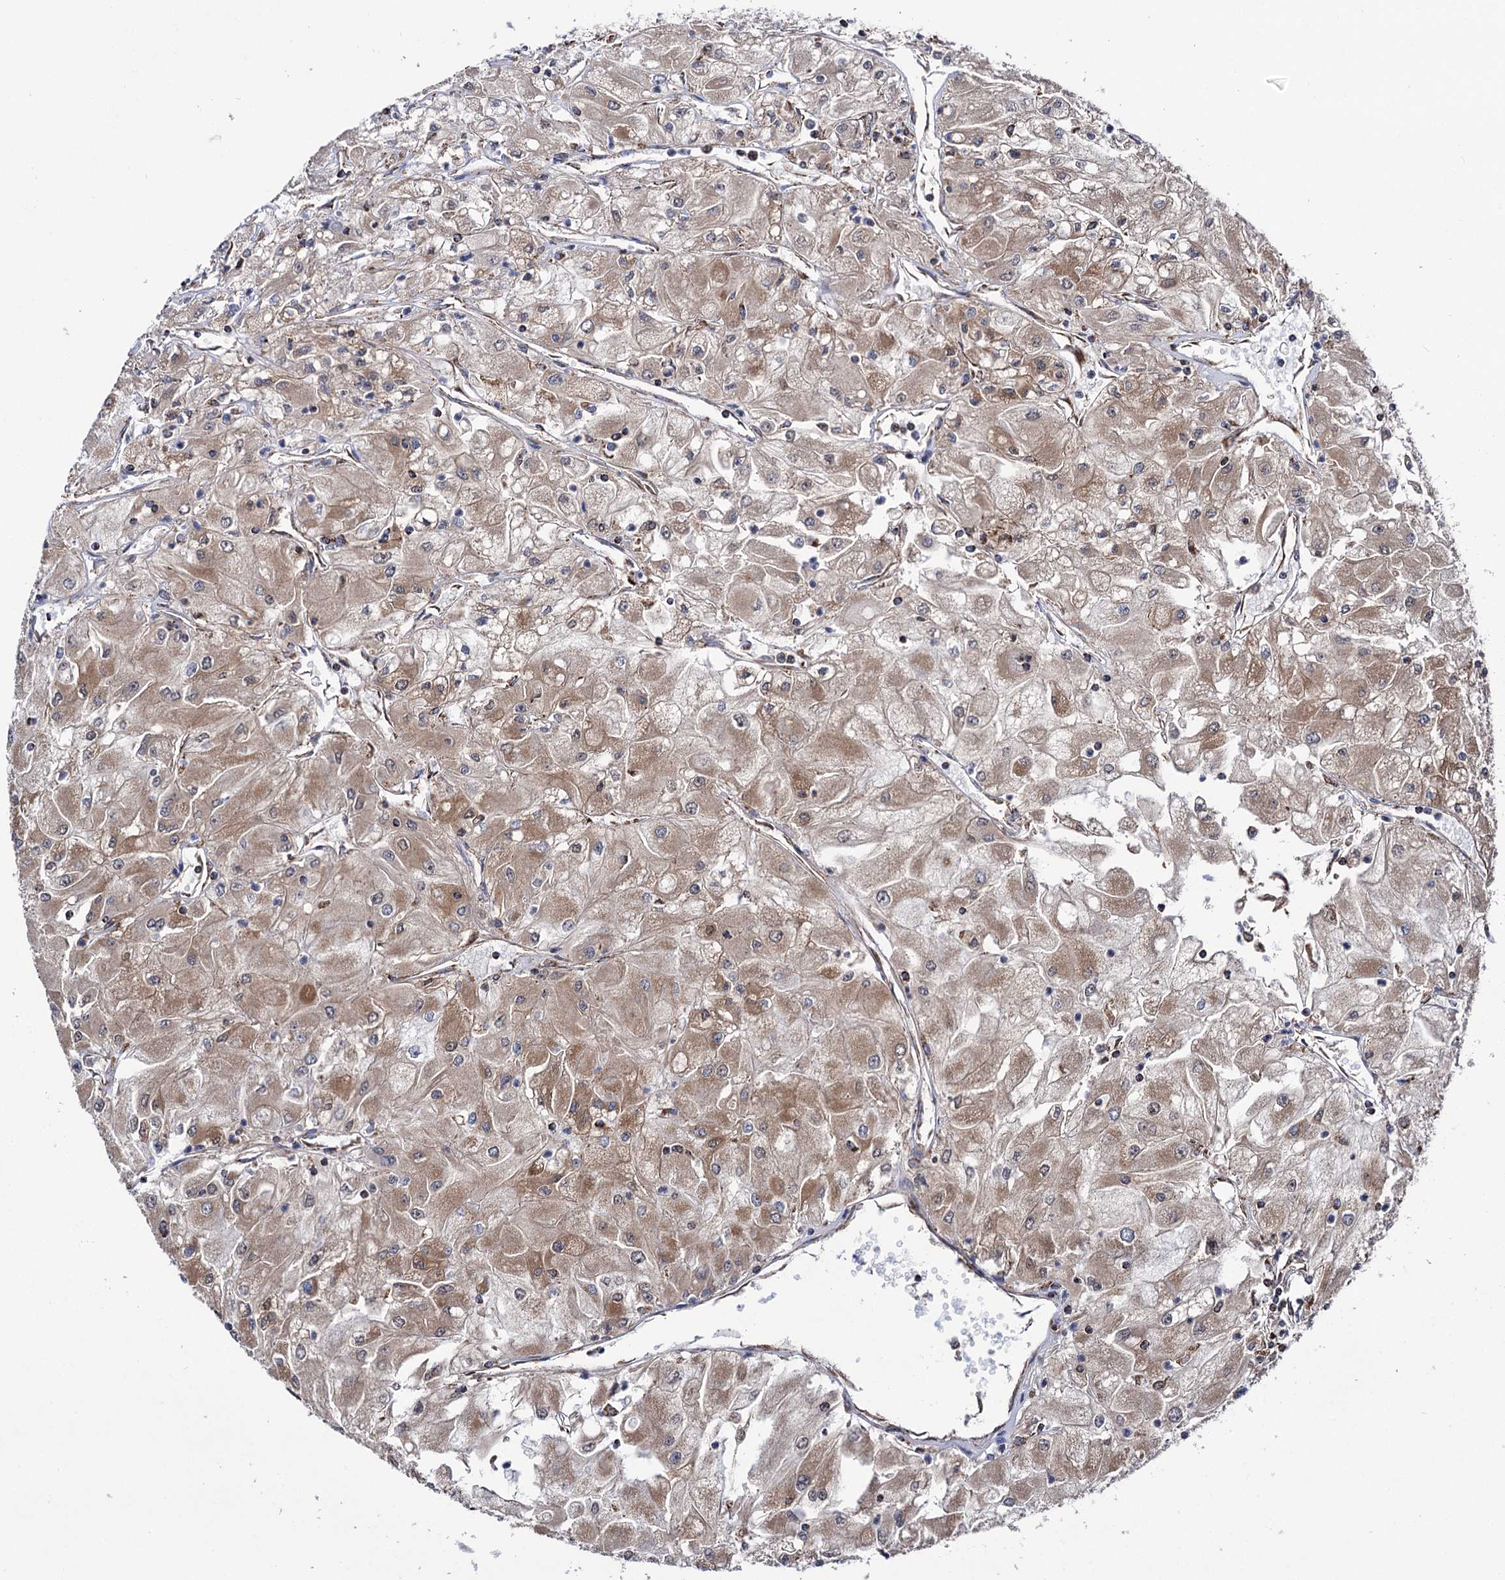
{"staining": {"intensity": "moderate", "quantity": ">75%", "location": "cytoplasmic/membranous"}, "tissue": "renal cancer", "cell_type": "Tumor cells", "image_type": "cancer", "snomed": [{"axis": "morphology", "description": "Adenocarcinoma, NOS"}, {"axis": "topography", "description": "Kidney"}], "caption": "This histopathology image exhibits immunohistochemistry staining of renal adenocarcinoma, with medium moderate cytoplasmic/membranous staining in approximately >75% of tumor cells.", "gene": "ABHD10", "patient": {"sex": "male", "age": 80}}